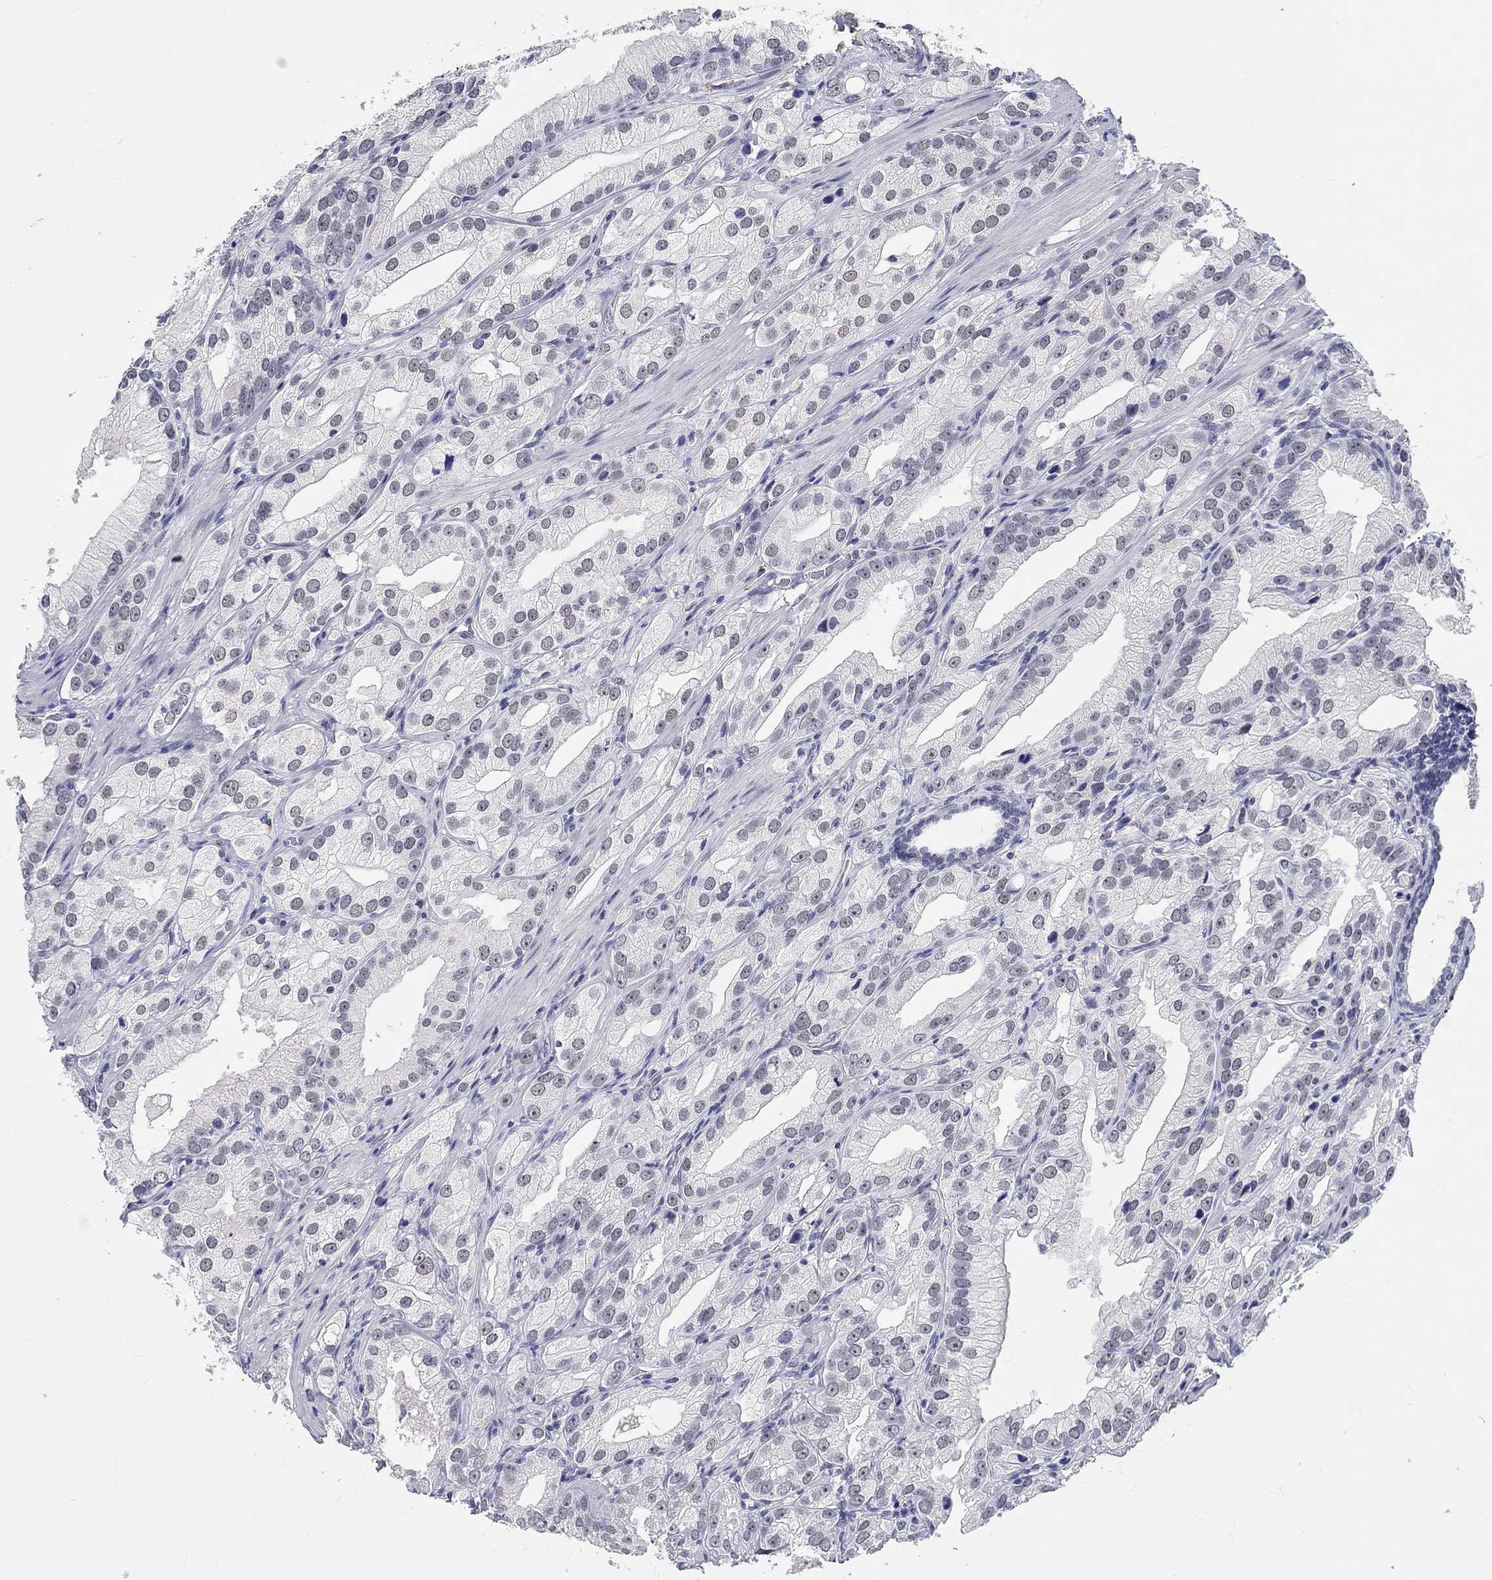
{"staining": {"intensity": "negative", "quantity": "none", "location": "none"}, "tissue": "prostate cancer", "cell_type": "Tumor cells", "image_type": "cancer", "snomed": [{"axis": "morphology", "description": "Adenocarcinoma, High grade"}, {"axis": "topography", "description": "Prostate and seminal vesicle, NOS"}], "caption": "A high-resolution photomicrograph shows IHC staining of prostate cancer, which reveals no significant positivity in tumor cells.", "gene": "GRIN1", "patient": {"sex": "male", "age": 62}}